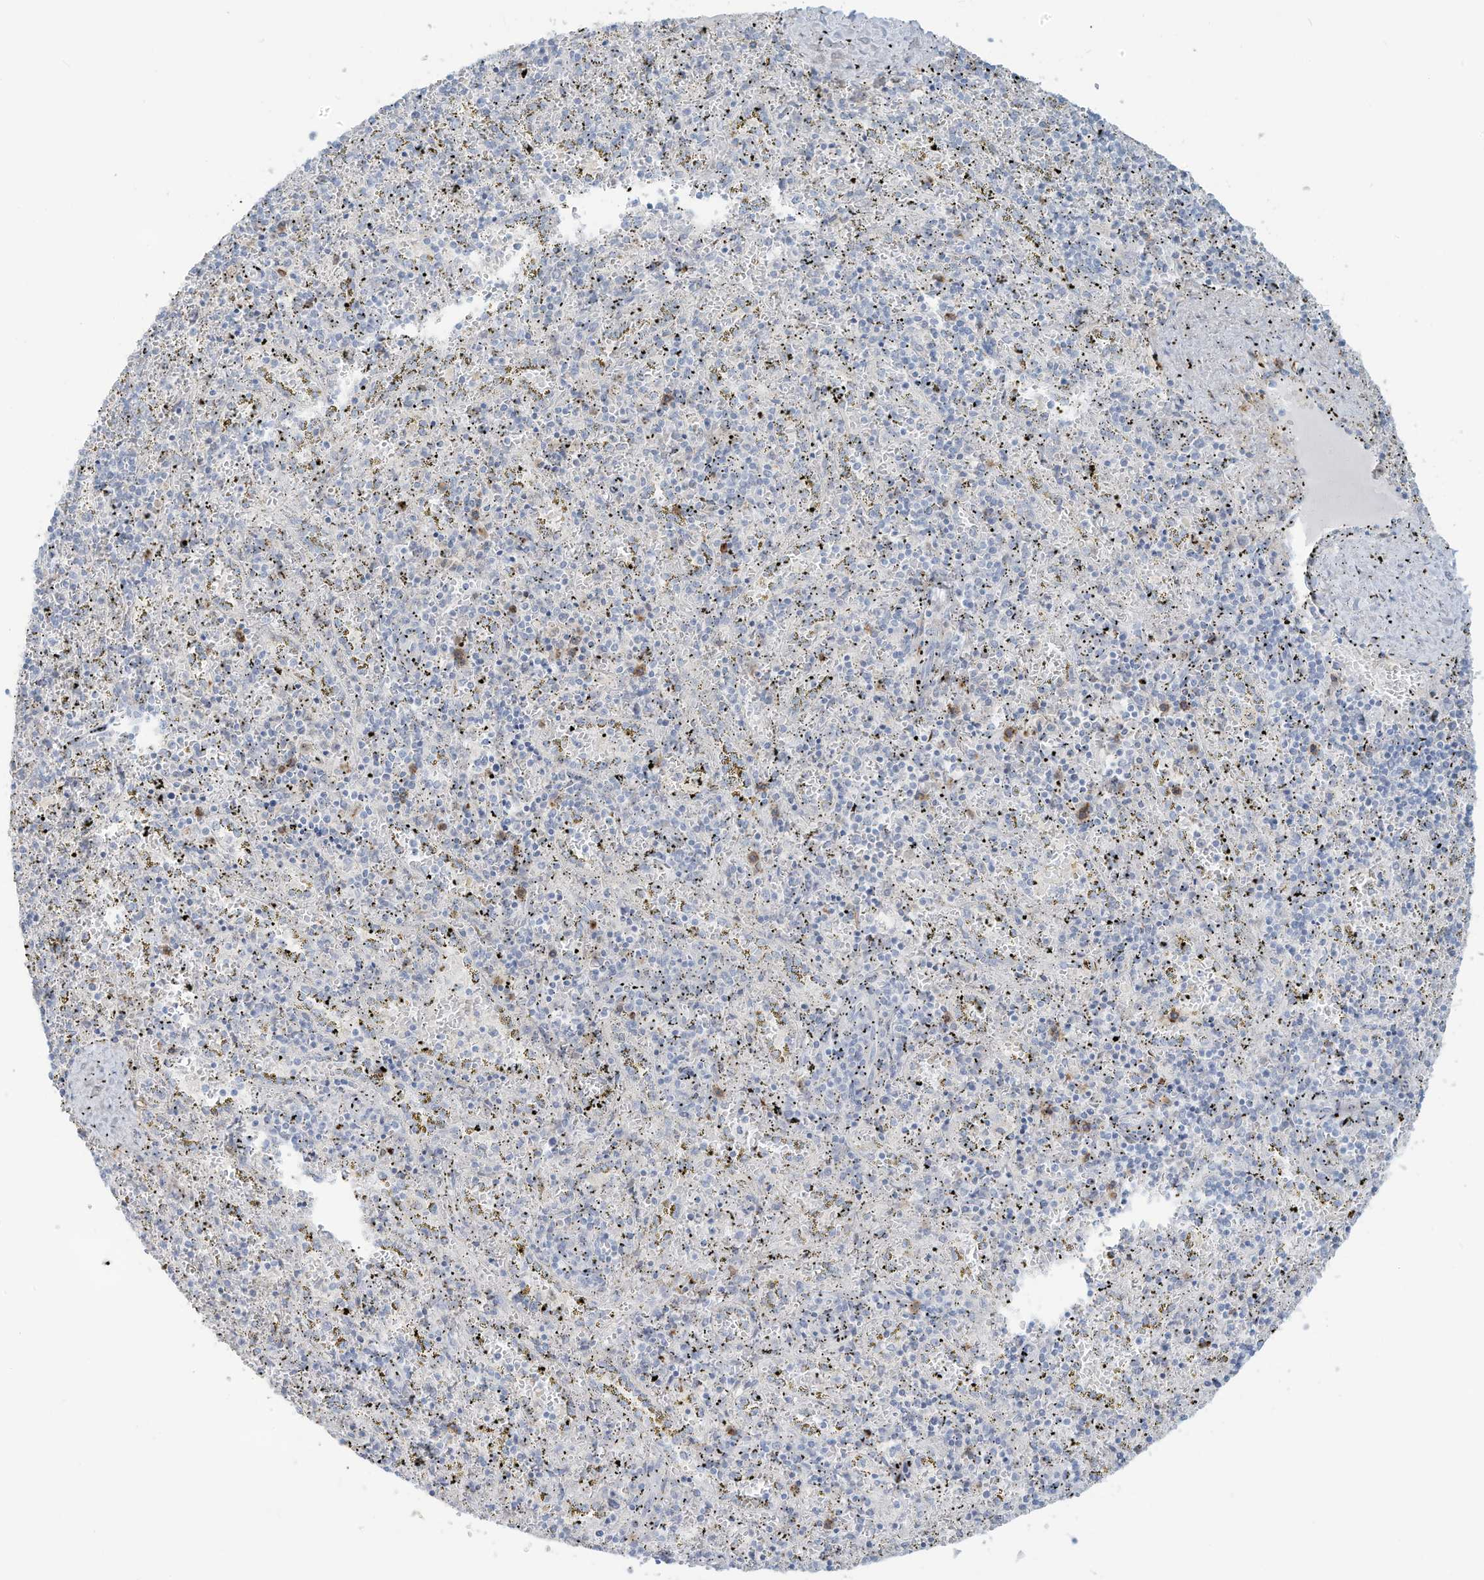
{"staining": {"intensity": "moderate", "quantity": "25%-75%", "location": "cytoplasmic/membranous"}, "tissue": "spleen", "cell_type": "Cells in red pulp", "image_type": "normal", "snomed": [{"axis": "morphology", "description": "Normal tissue, NOS"}, {"axis": "topography", "description": "Spleen"}], "caption": "Protein expression by immunohistochemistry (IHC) demonstrates moderate cytoplasmic/membranous positivity in about 25%-75% of cells in red pulp in normal spleen. Nuclei are stained in blue.", "gene": "NOTO", "patient": {"sex": "male", "age": 11}}